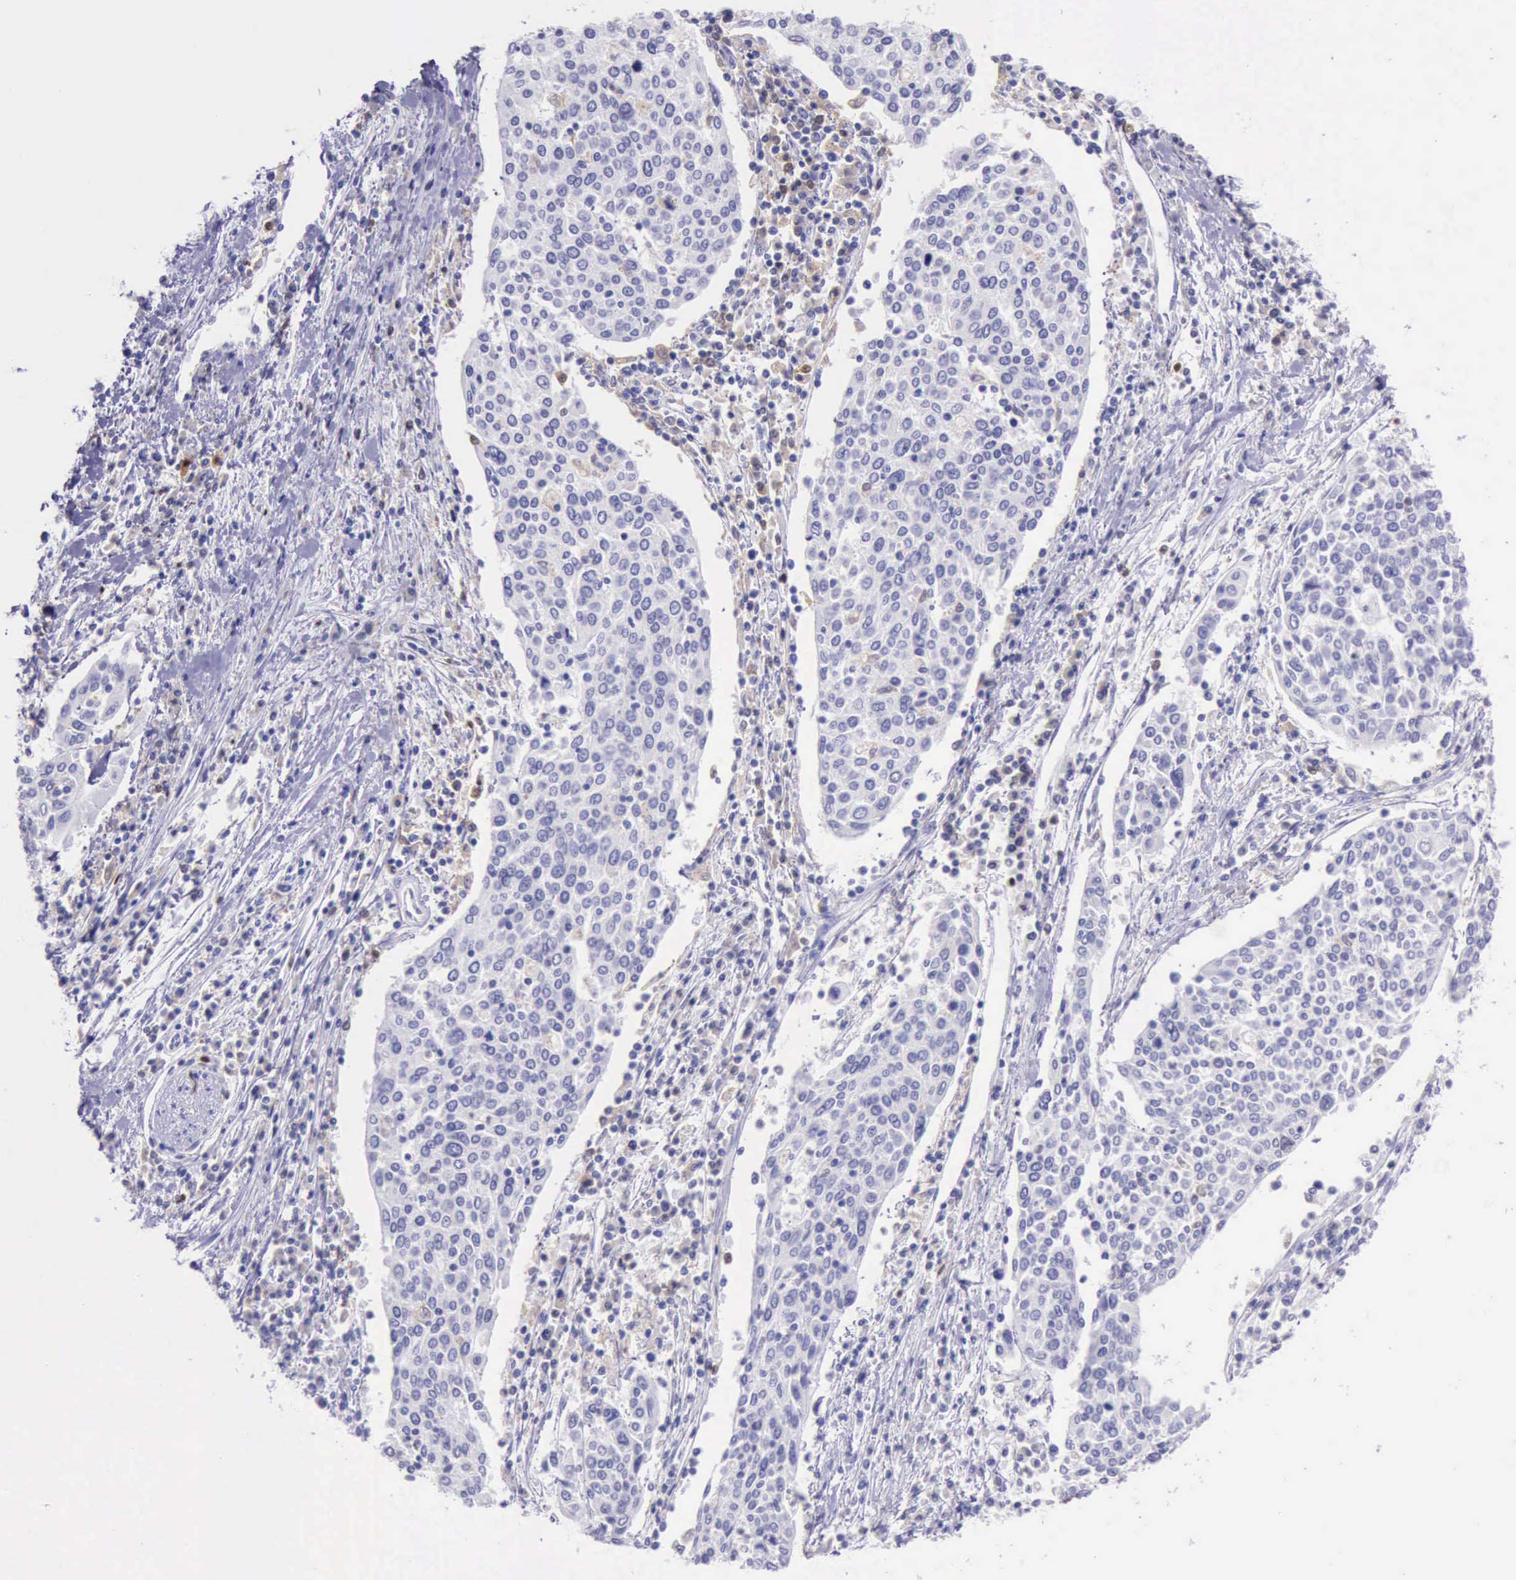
{"staining": {"intensity": "negative", "quantity": "none", "location": "none"}, "tissue": "cervical cancer", "cell_type": "Tumor cells", "image_type": "cancer", "snomed": [{"axis": "morphology", "description": "Squamous cell carcinoma, NOS"}, {"axis": "topography", "description": "Cervix"}], "caption": "An IHC micrograph of cervical cancer (squamous cell carcinoma) is shown. There is no staining in tumor cells of cervical cancer (squamous cell carcinoma).", "gene": "BTK", "patient": {"sex": "female", "age": 40}}